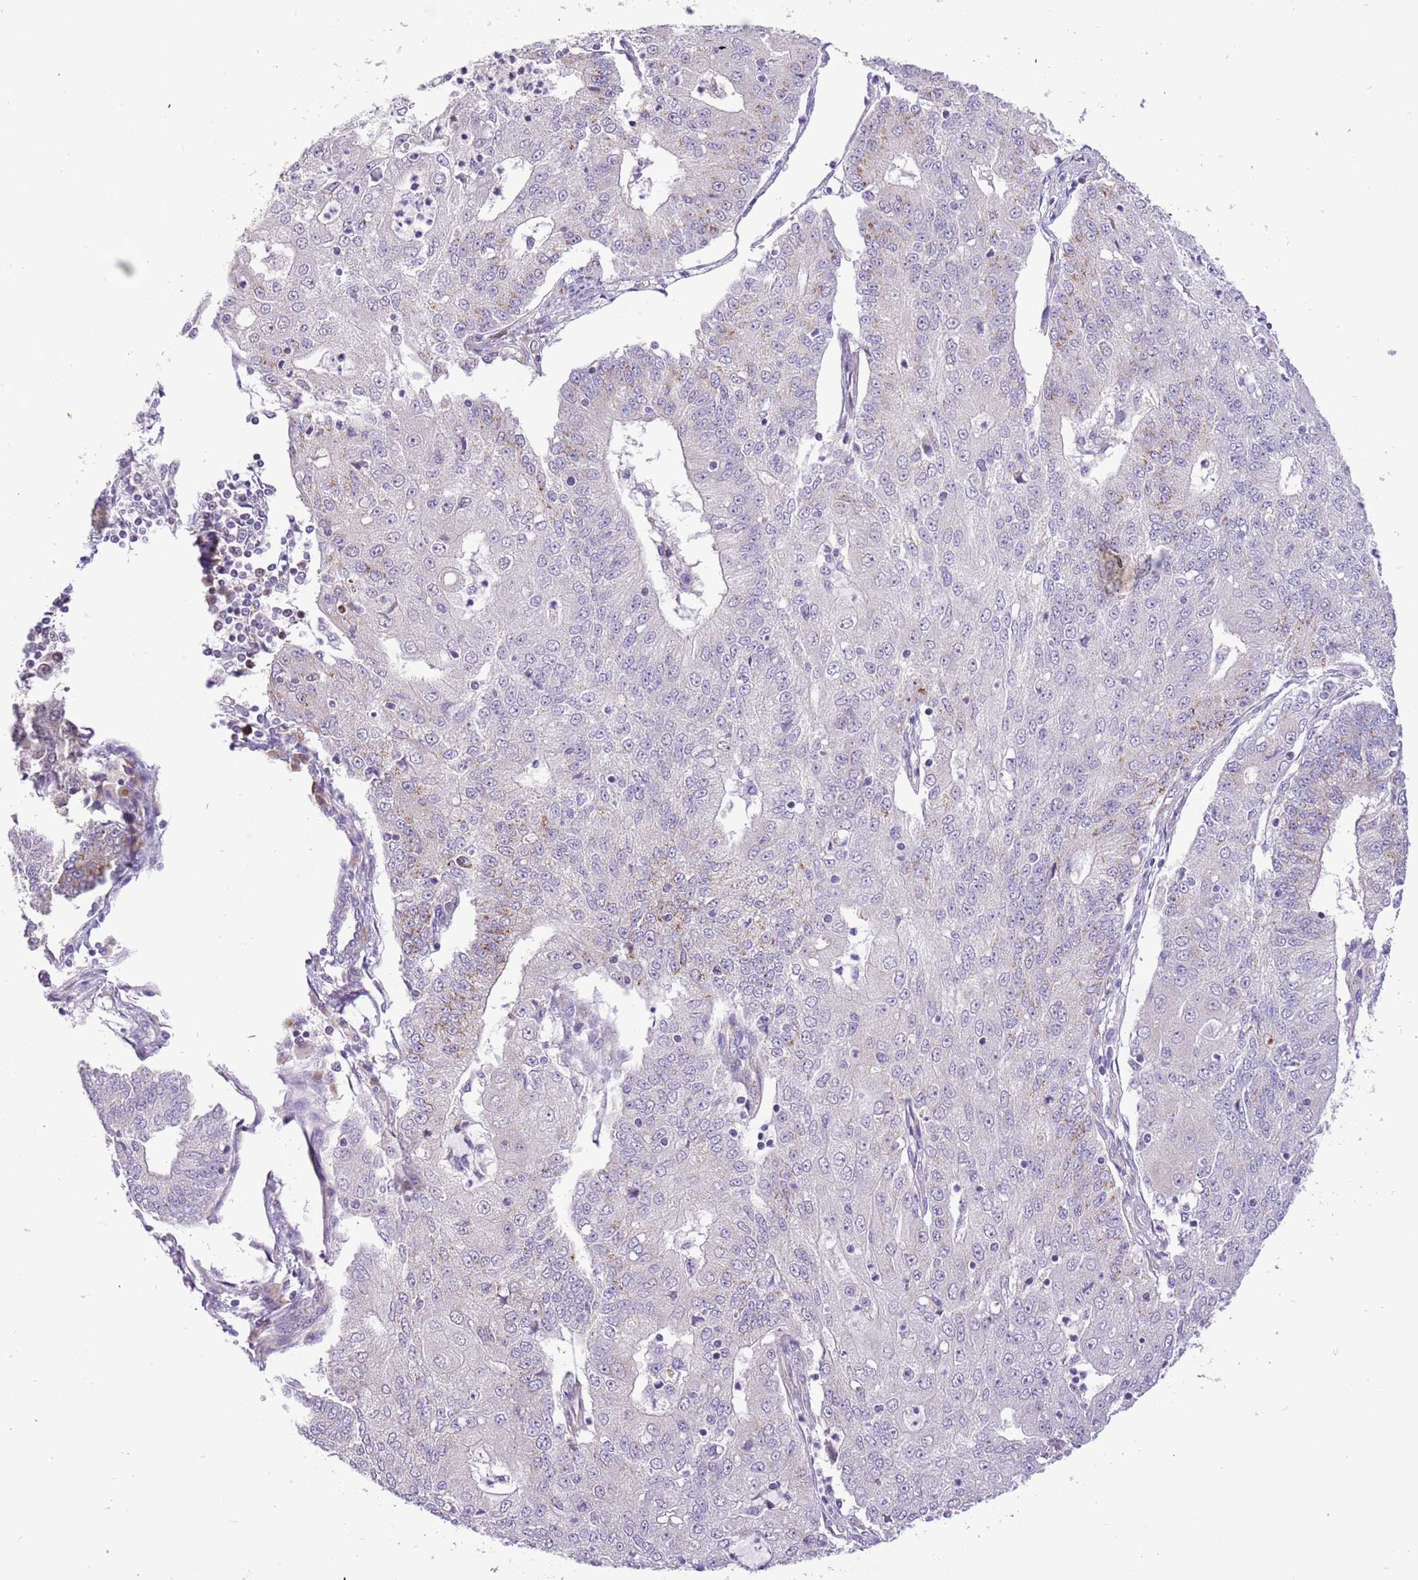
{"staining": {"intensity": "negative", "quantity": "none", "location": "none"}, "tissue": "endometrial cancer", "cell_type": "Tumor cells", "image_type": "cancer", "snomed": [{"axis": "morphology", "description": "Adenocarcinoma, NOS"}, {"axis": "topography", "description": "Endometrium"}], "caption": "Endometrial cancer stained for a protein using immunohistochemistry demonstrates no expression tumor cells.", "gene": "COX17", "patient": {"sex": "female", "age": 56}}